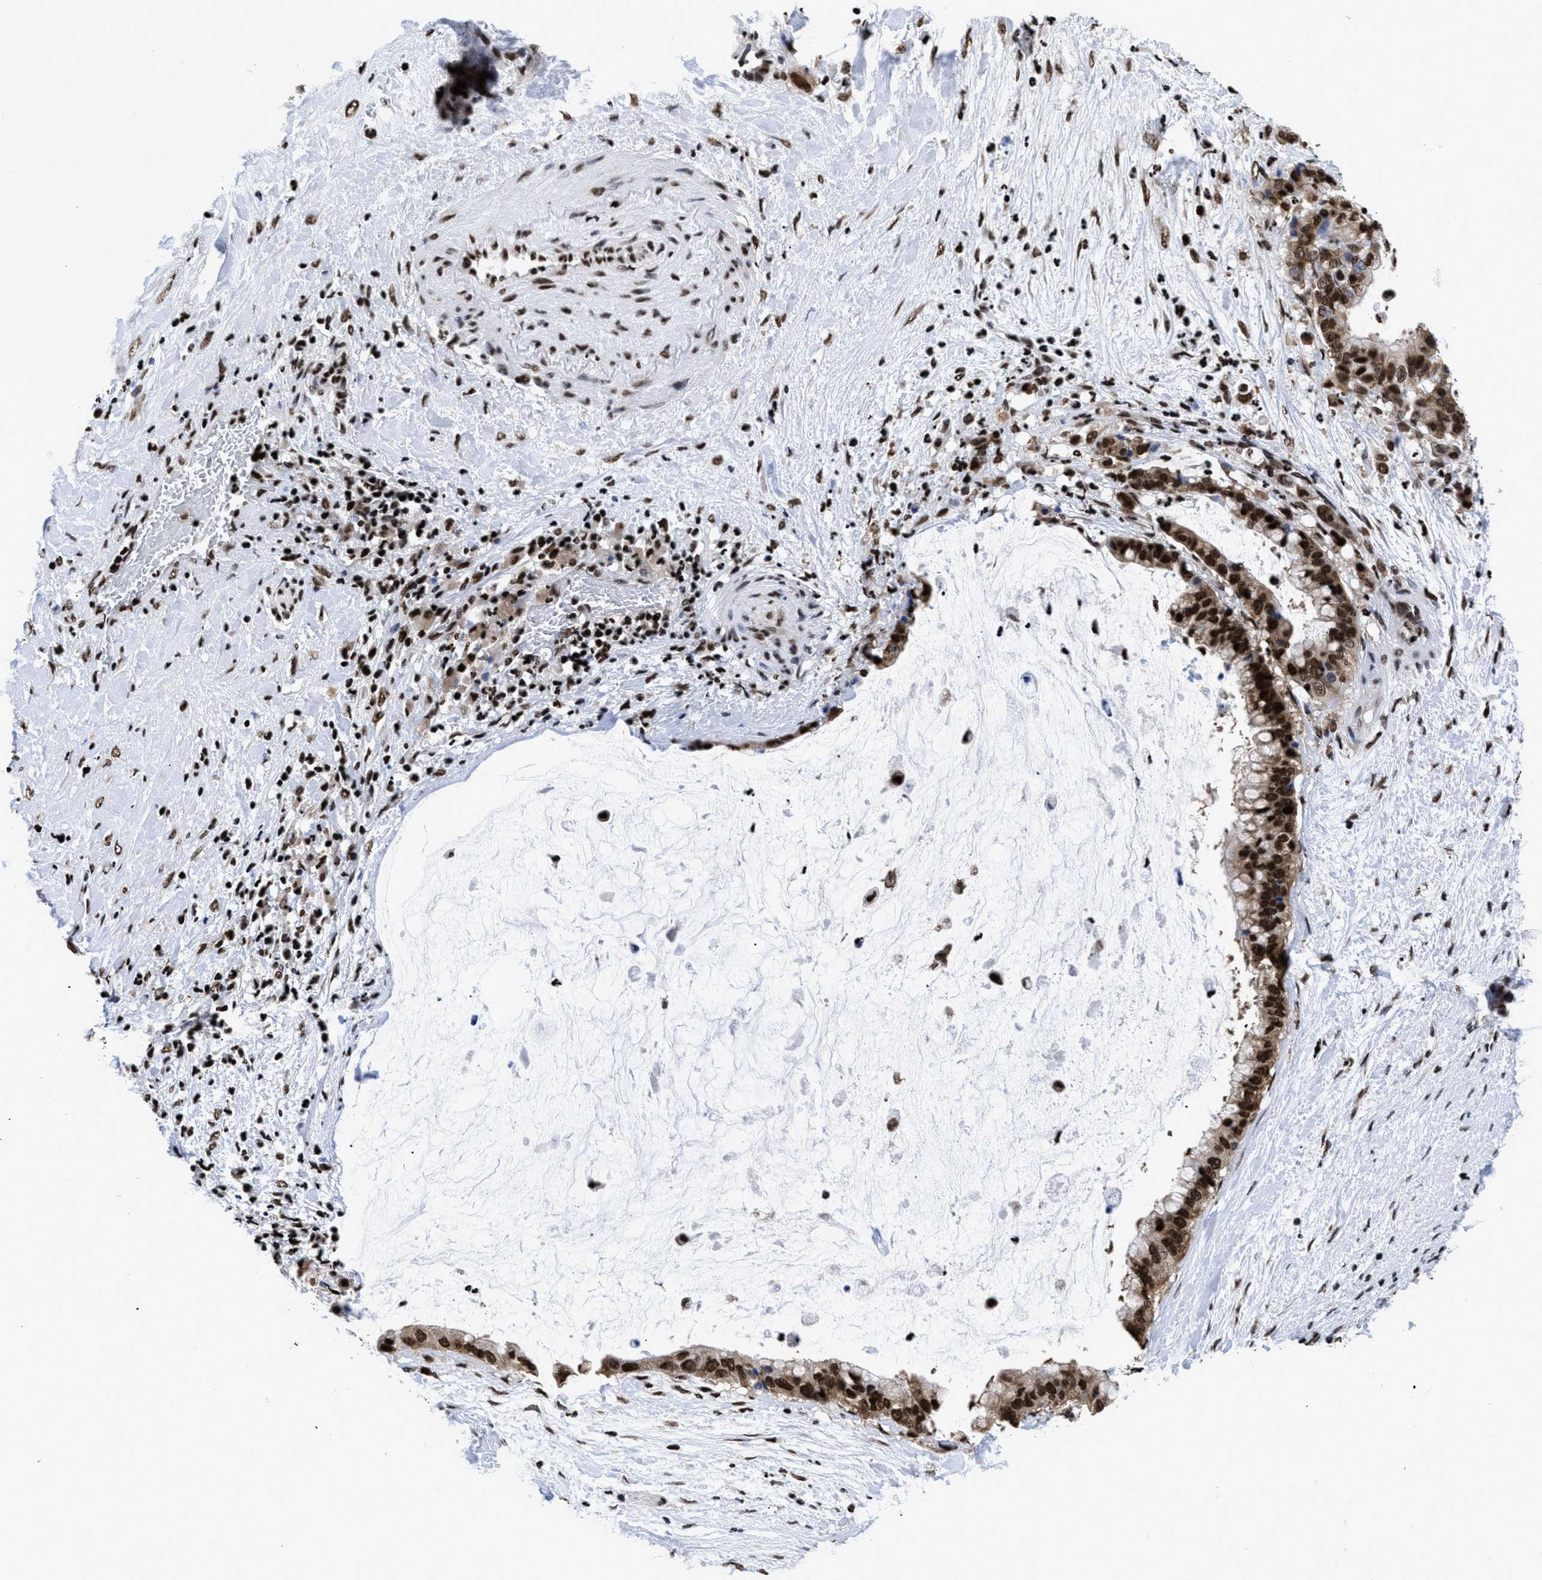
{"staining": {"intensity": "strong", "quantity": ">75%", "location": "cytoplasmic/membranous,nuclear"}, "tissue": "pancreatic cancer", "cell_type": "Tumor cells", "image_type": "cancer", "snomed": [{"axis": "morphology", "description": "Adenocarcinoma, NOS"}, {"axis": "topography", "description": "Pancreas"}], "caption": "Protein expression analysis of pancreatic cancer demonstrates strong cytoplasmic/membranous and nuclear expression in approximately >75% of tumor cells.", "gene": "CALHM3", "patient": {"sex": "male", "age": 41}}